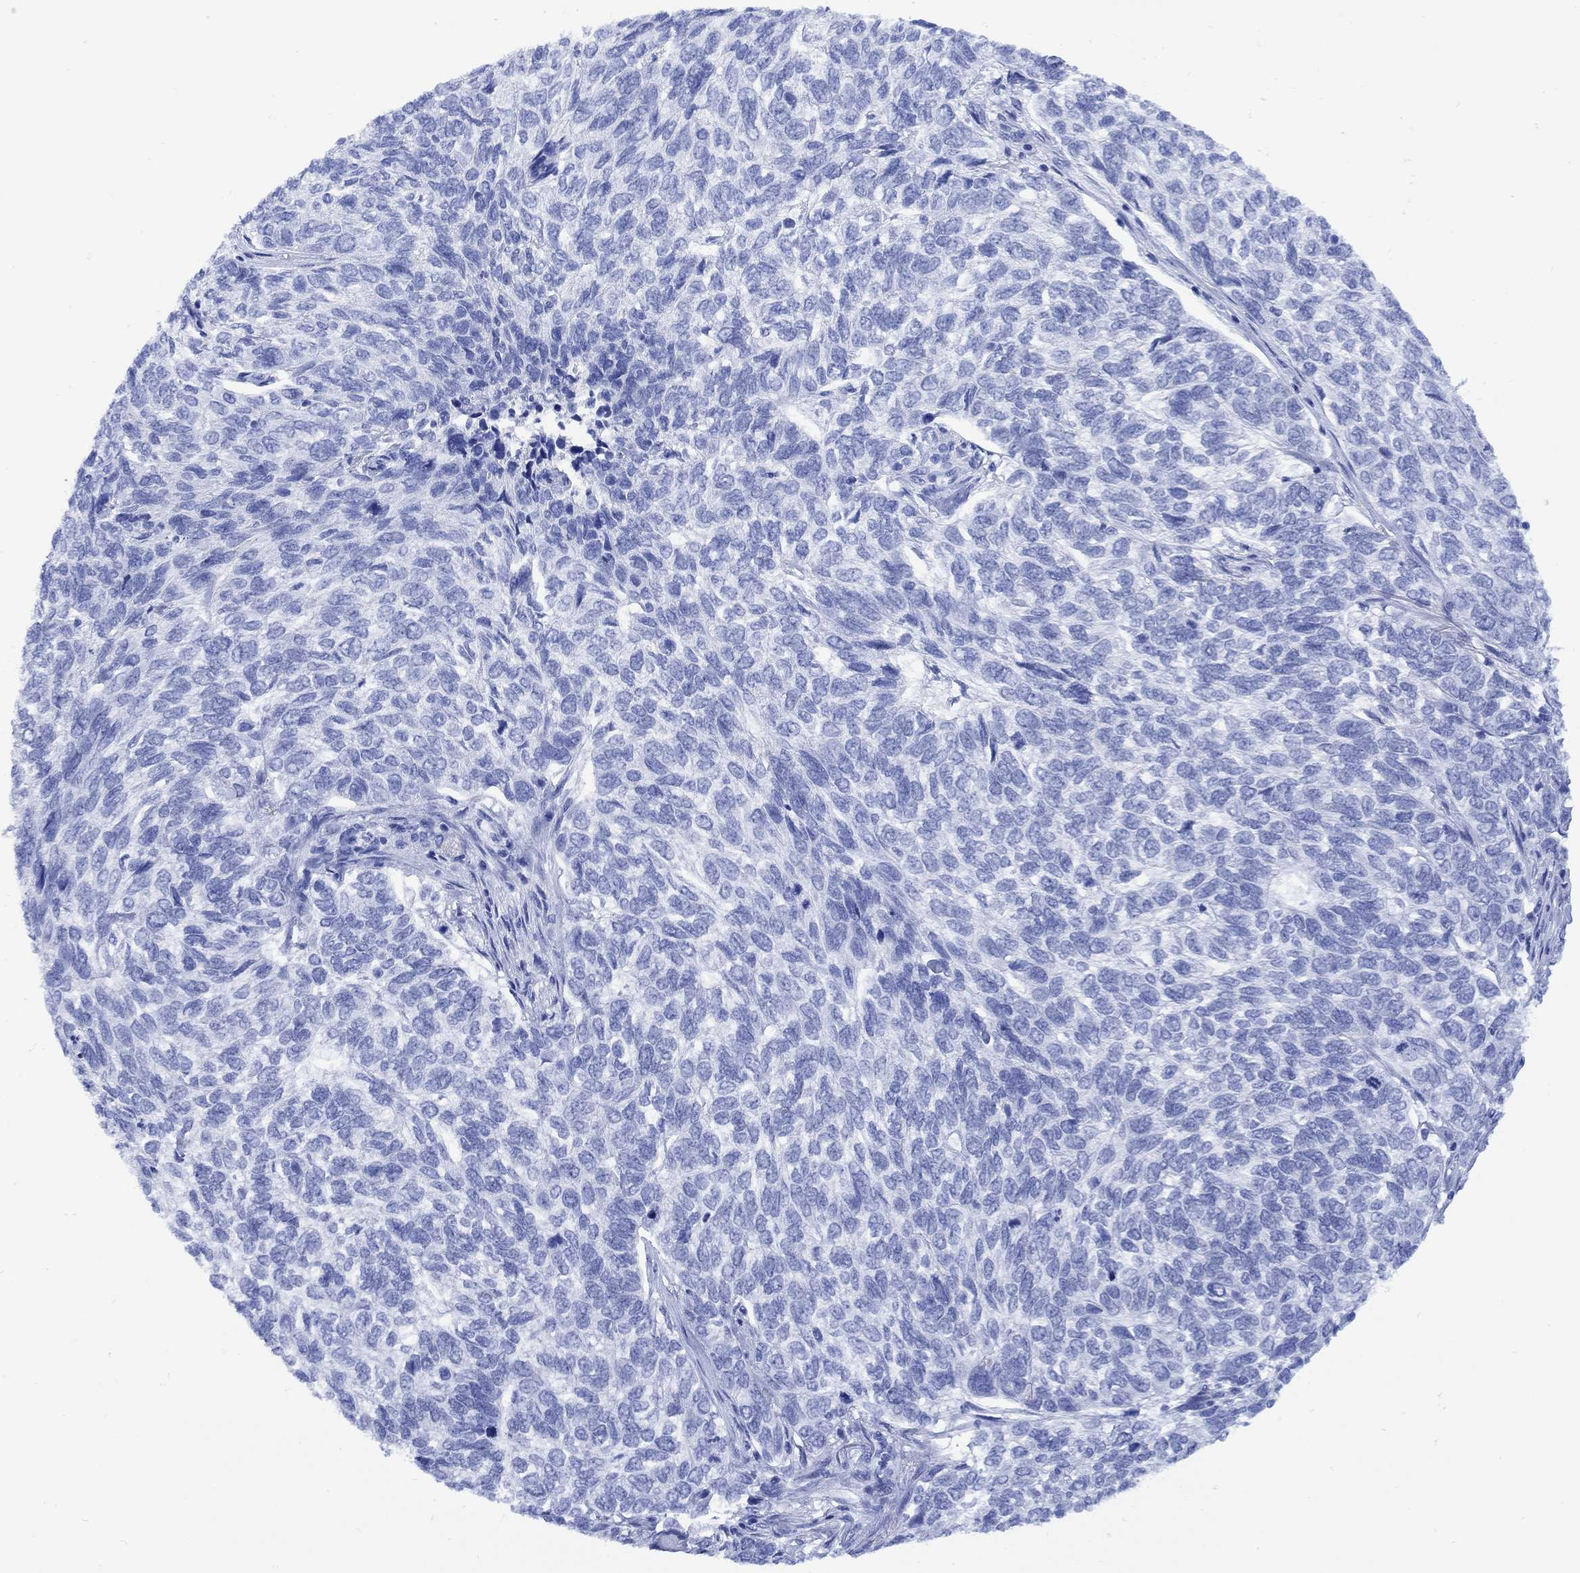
{"staining": {"intensity": "negative", "quantity": "none", "location": "none"}, "tissue": "skin cancer", "cell_type": "Tumor cells", "image_type": "cancer", "snomed": [{"axis": "morphology", "description": "Basal cell carcinoma"}, {"axis": "topography", "description": "Skin"}], "caption": "The IHC histopathology image has no significant expression in tumor cells of skin cancer tissue.", "gene": "MYL1", "patient": {"sex": "female", "age": 65}}